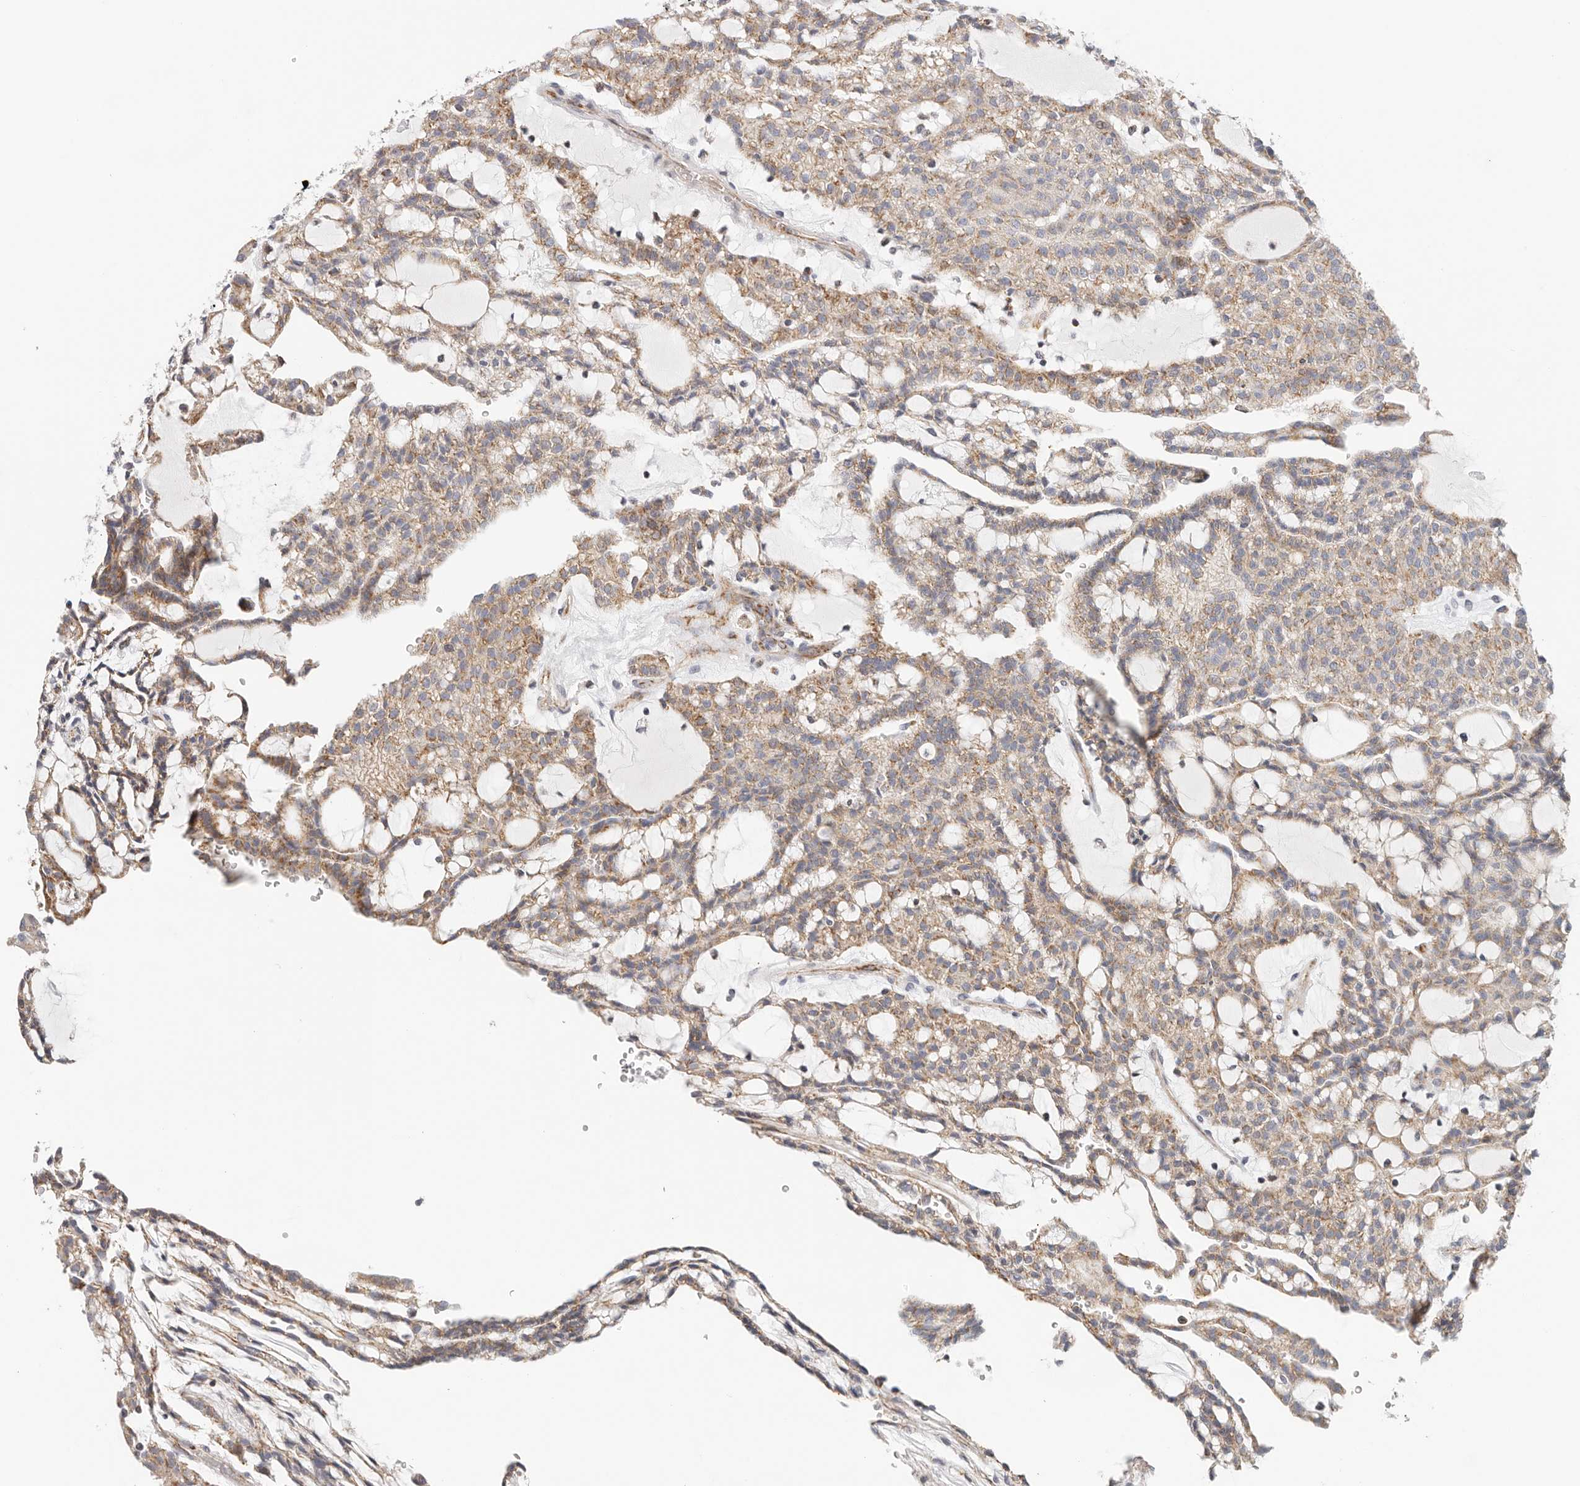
{"staining": {"intensity": "moderate", "quantity": ">75%", "location": "cytoplasmic/membranous"}, "tissue": "renal cancer", "cell_type": "Tumor cells", "image_type": "cancer", "snomed": [{"axis": "morphology", "description": "Adenocarcinoma, NOS"}, {"axis": "topography", "description": "Kidney"}], "caption": "The histopathology image exhibits immunohistochemical staining of renal cancer (adenocarcinoma). There is moderate cytoplasmic/membranous expression is appreciated in approximately >75% of tumor cells.", "gene": "AFDN", "patient": {"sex": "male", "age": 63}}